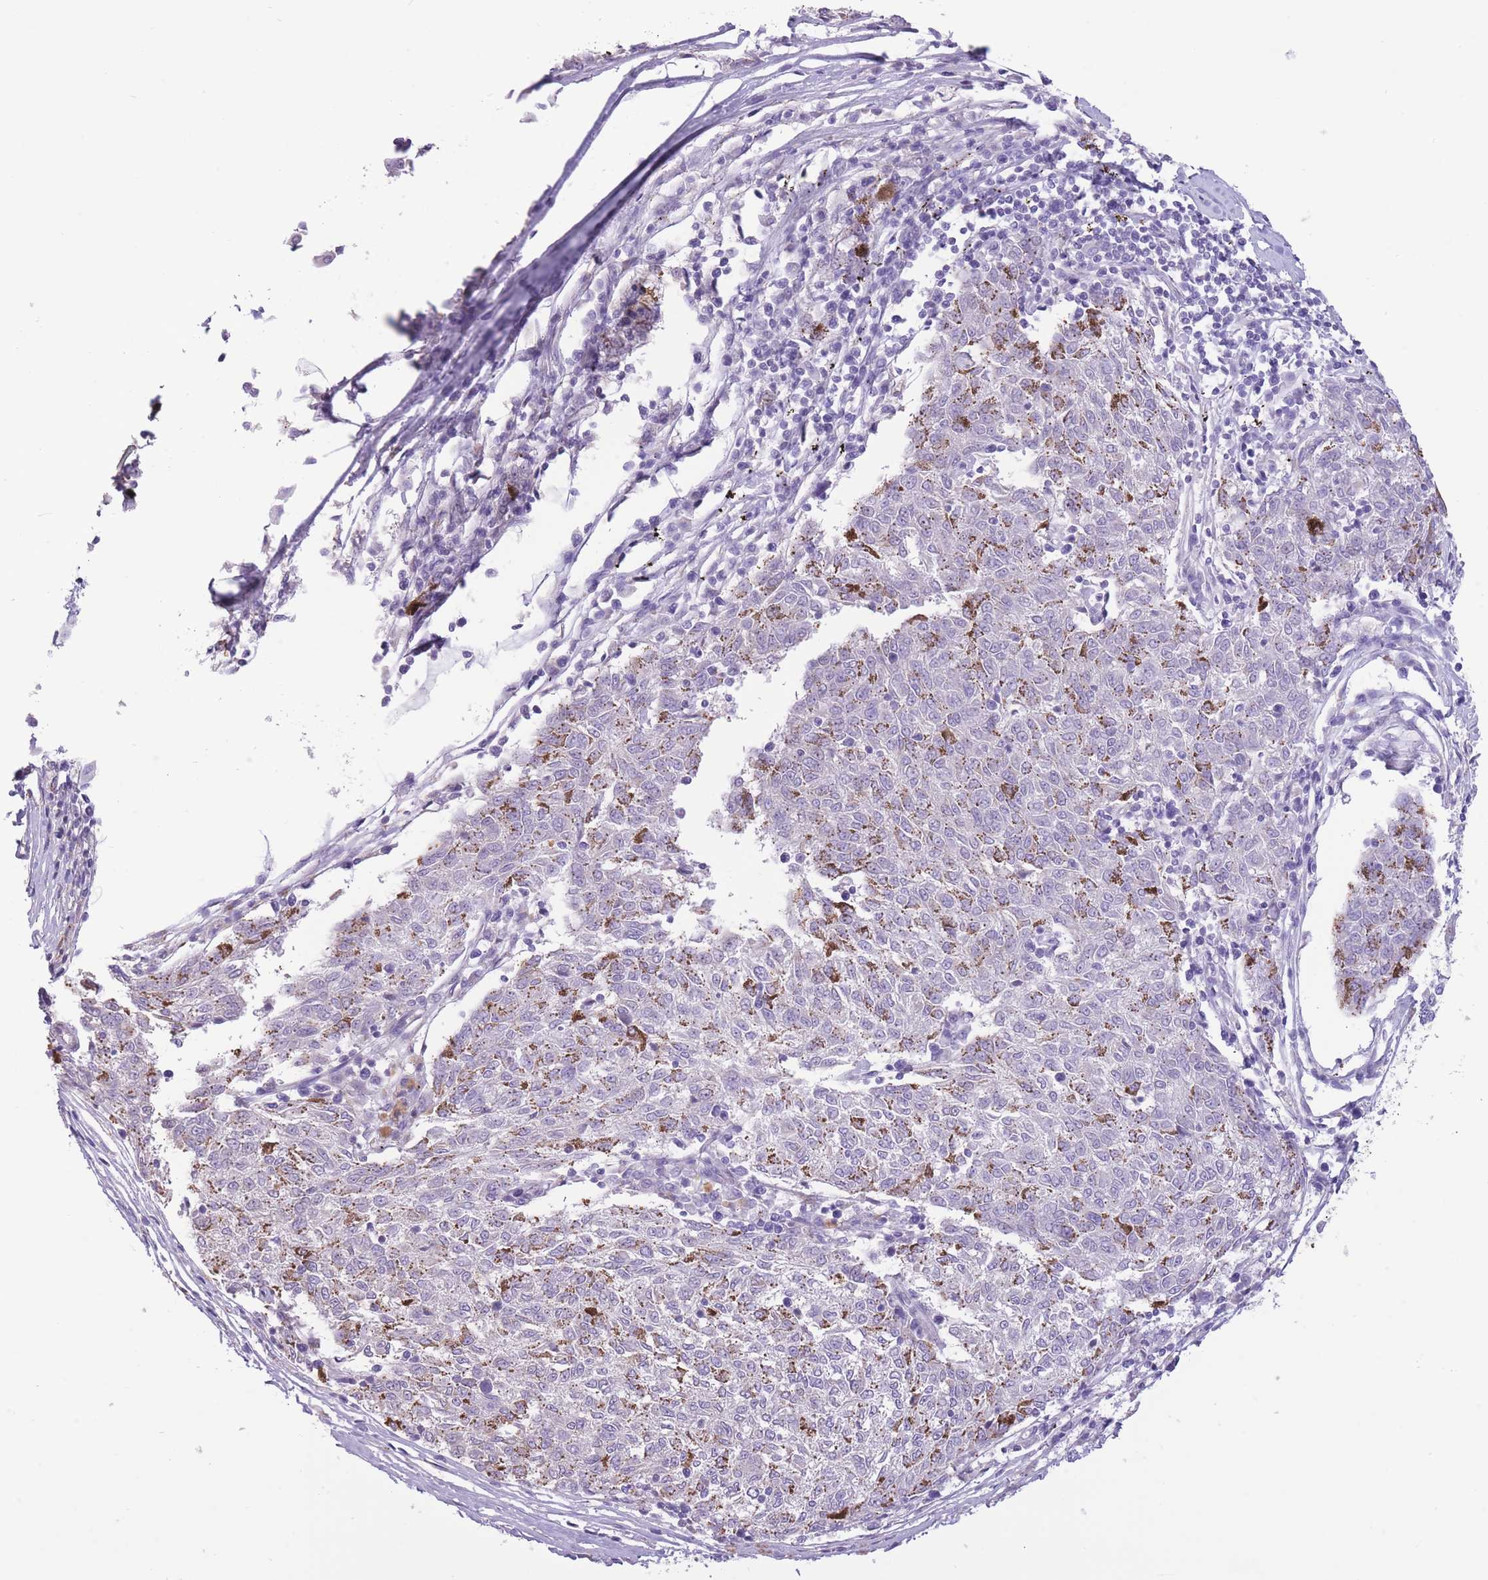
{"staining": {"intensity": "negative", "quantity": "none", "location": "none"}, "tissue": "melanoma", "cell_type": "Tumor cells", "image_type": "cancer", "snomed": [{"axis": "morphology", "description": "Malignant melanoma, NOS"}, {"axis": "topography", "description": "Skin"}], "caption": "The photomicrograph exhibits no significant staining in tumor cells of melanoma.", "gene": "WDR70", "patient": {"sex": "female", "age": 72}}